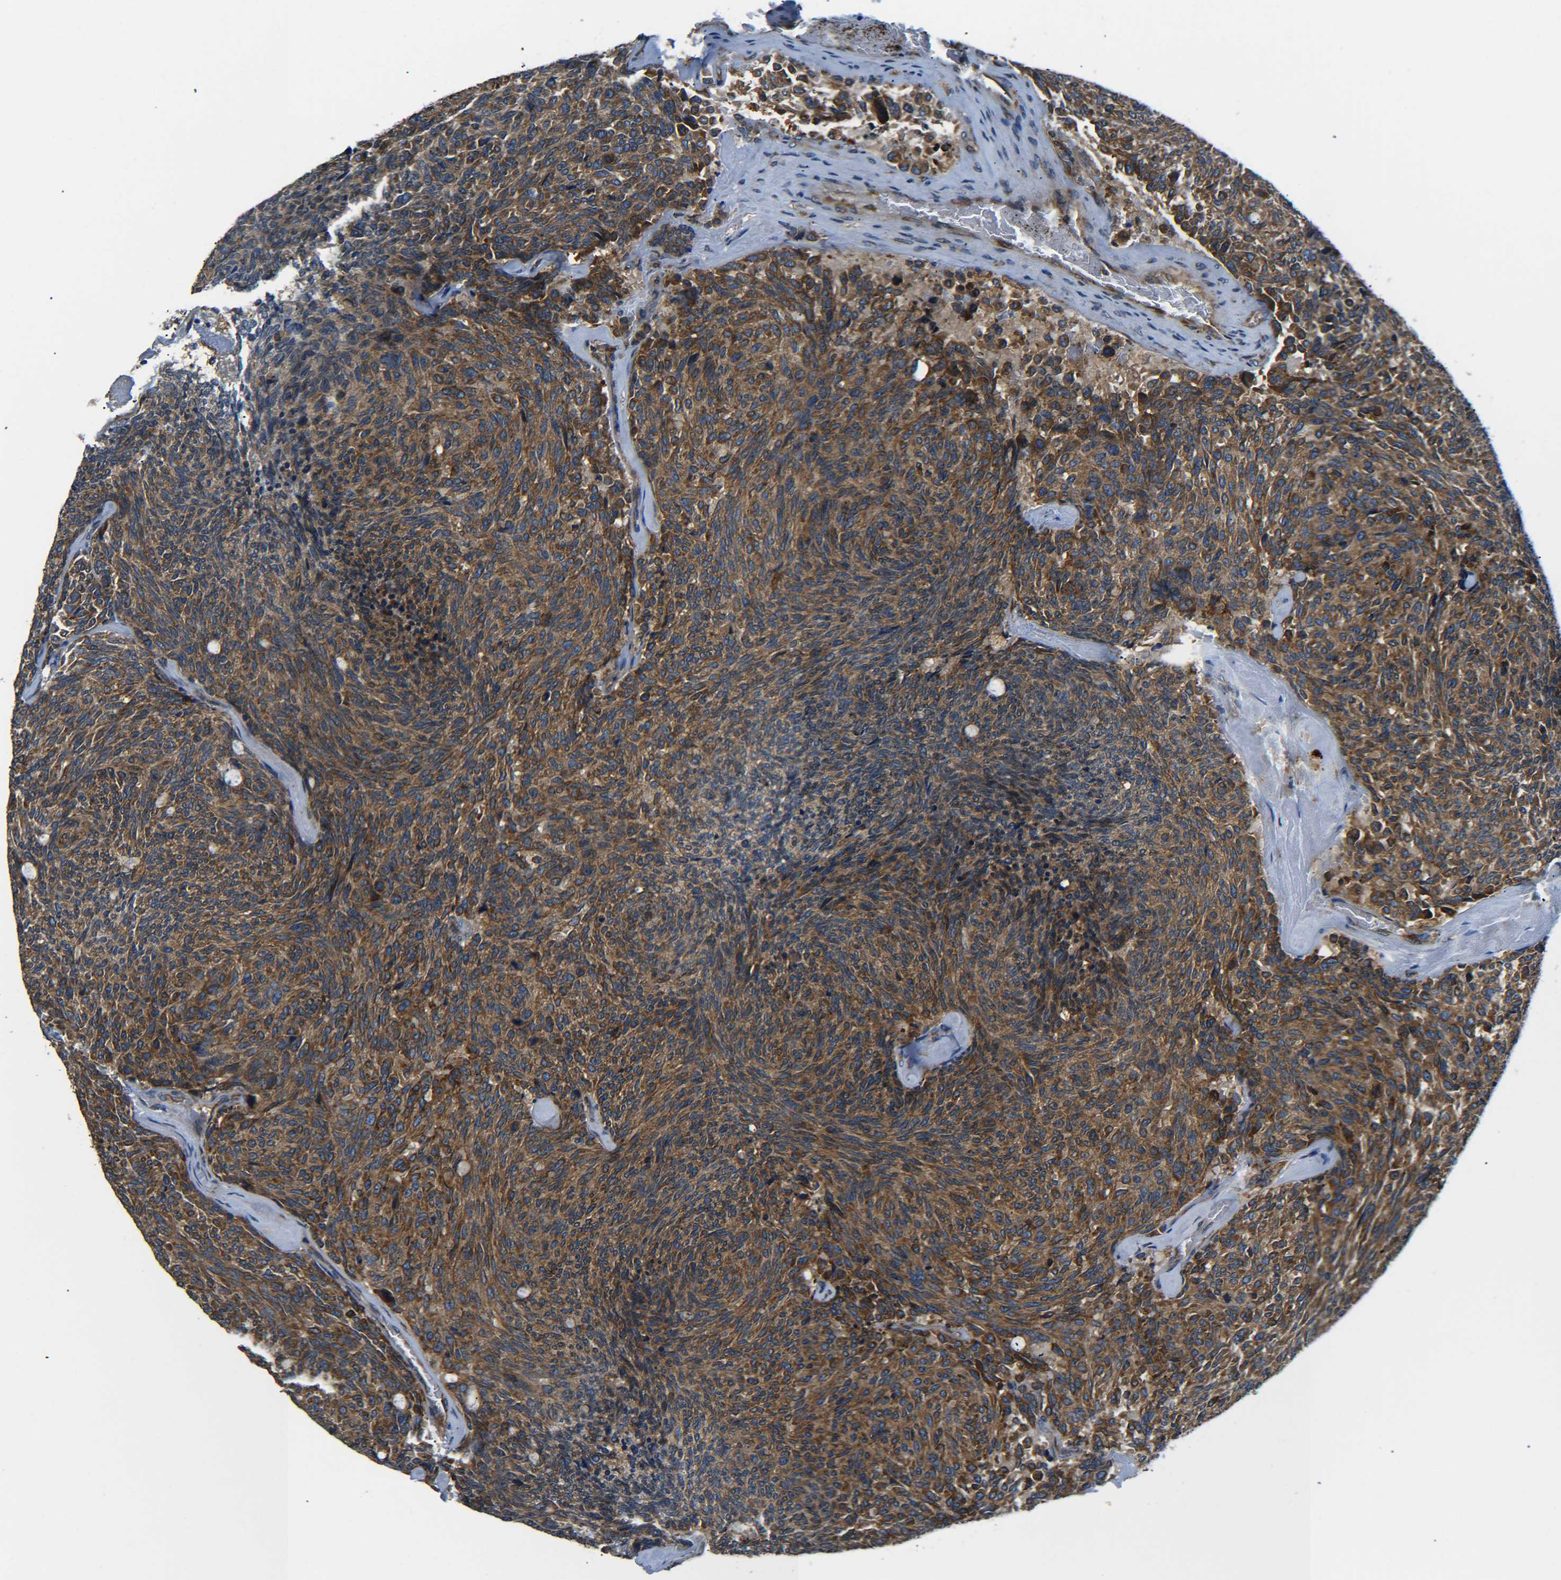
{"staining": {"intensity": "moderate", "quantity": ">75%", "location": "cytoplasmic/membranous"}, "tissue": "carcinoid", "cell_type": "Tumor cells", "image_type": "cancer", "snomed": [{"axis": "morphology", "description": "Carcinoid, malignant, NOS"}, {"axis": "topography", "description": "Pancreas"}], "caption": "The image shows immunohistochemical staining of carcinoid (malignant). There is moderate cytoplasmic/membranous staining is seen in approximately >75% of tumor cells. (DAB IHC with brightfield microscopy, high magnification).", "gene": "PREB", "patient": {"sex": "female", "age": 54}}